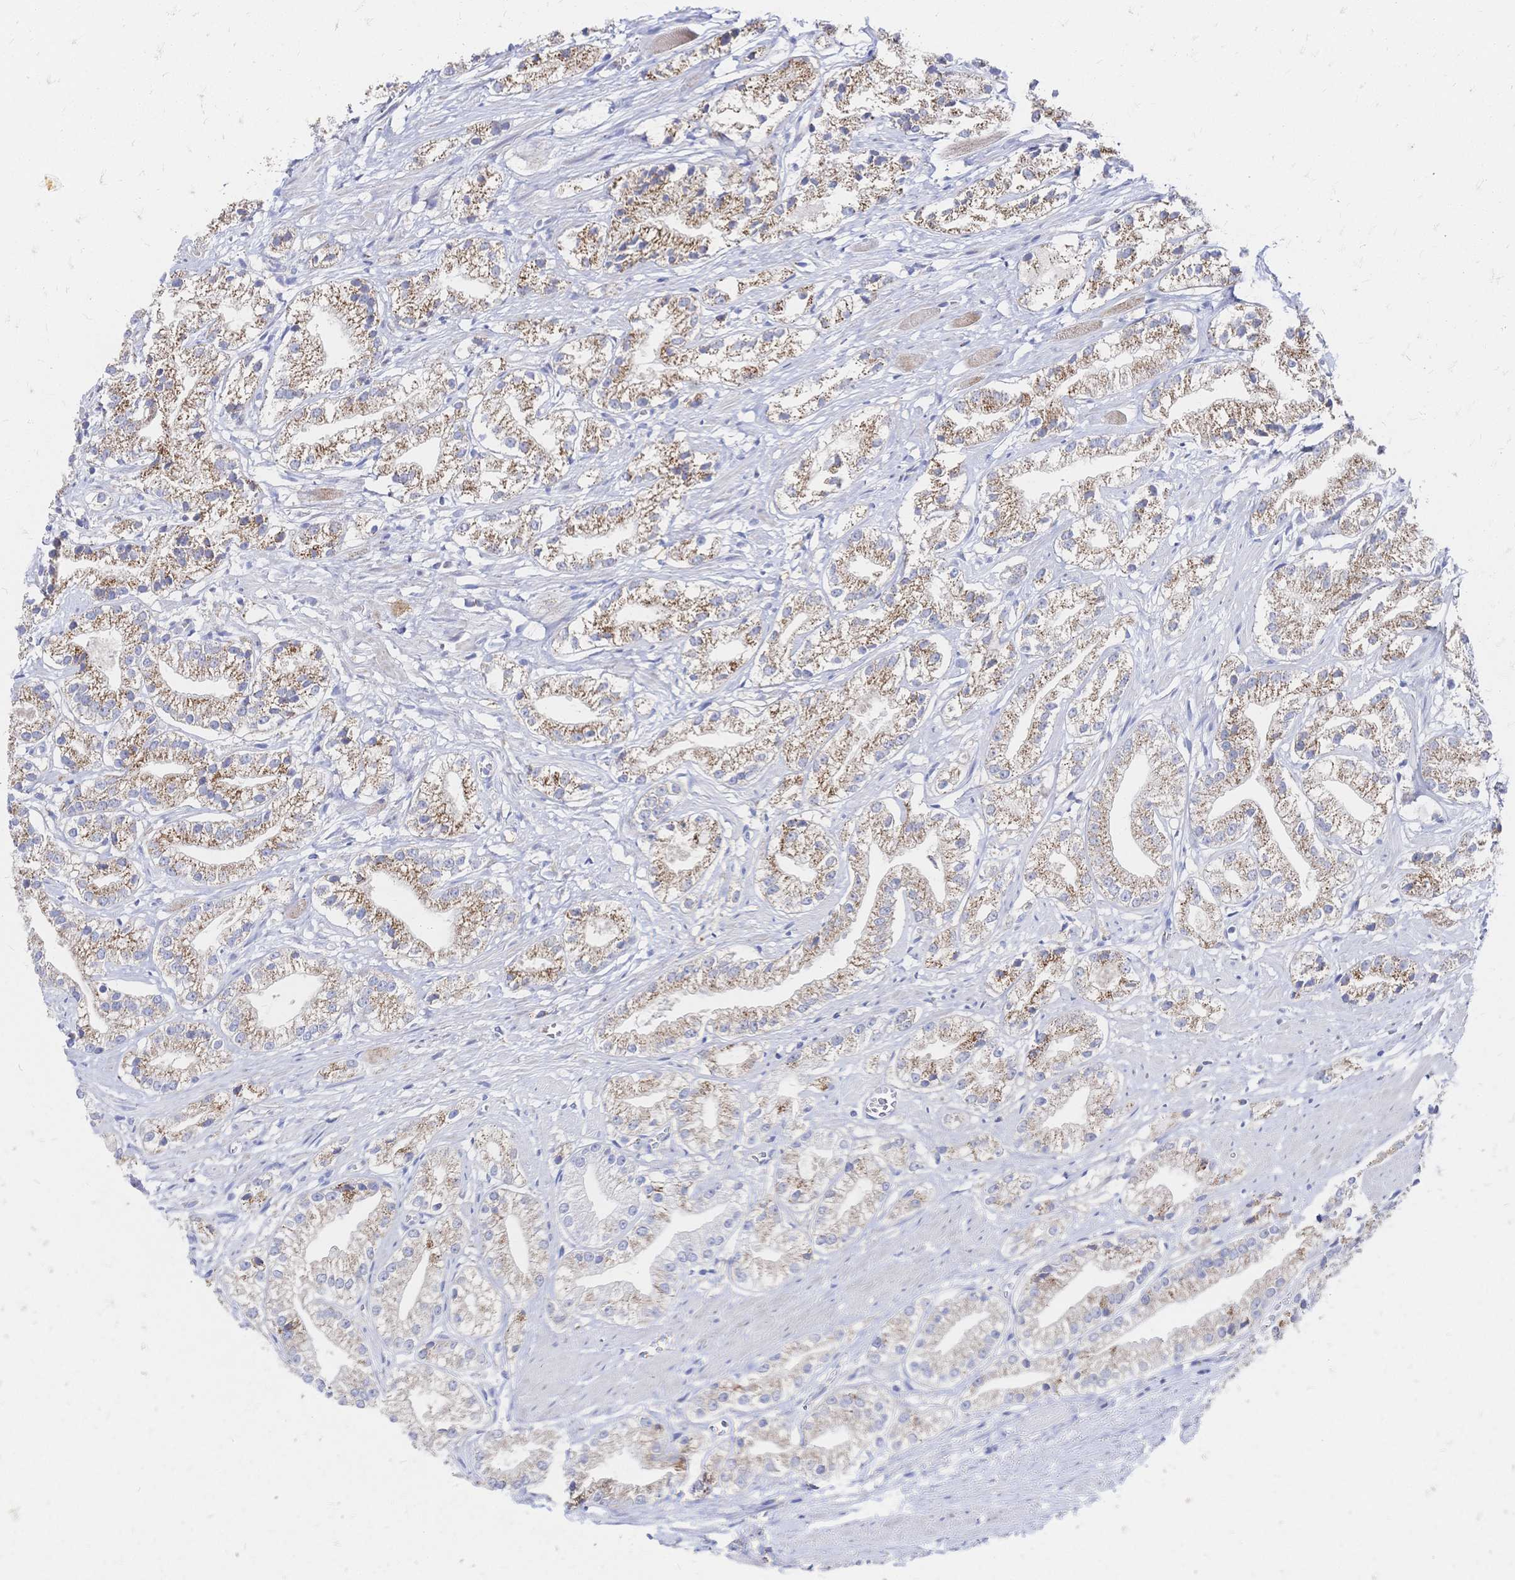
{"staining": {"intensity": "moderate", "quantity": ">75%", "location": "cytoplasmic/membranous"}, "tissue": "prostate cancer", "cell_type": "Tumor cells", "image_type": "cancer", "snomed": [{"axis": "morphology", "description": "Adenocarcinoma, Low grade"}, {"axis": "topography", "description": "Prostate"}], "caption": "Immunohistochemical staining of human prostate cancer reveals moderate cytoplasmic/membranous protein expression in approximately >75% of tumor cells.", "gene": "SORBS1", "patient": {"sex": "male", "age": 69}}